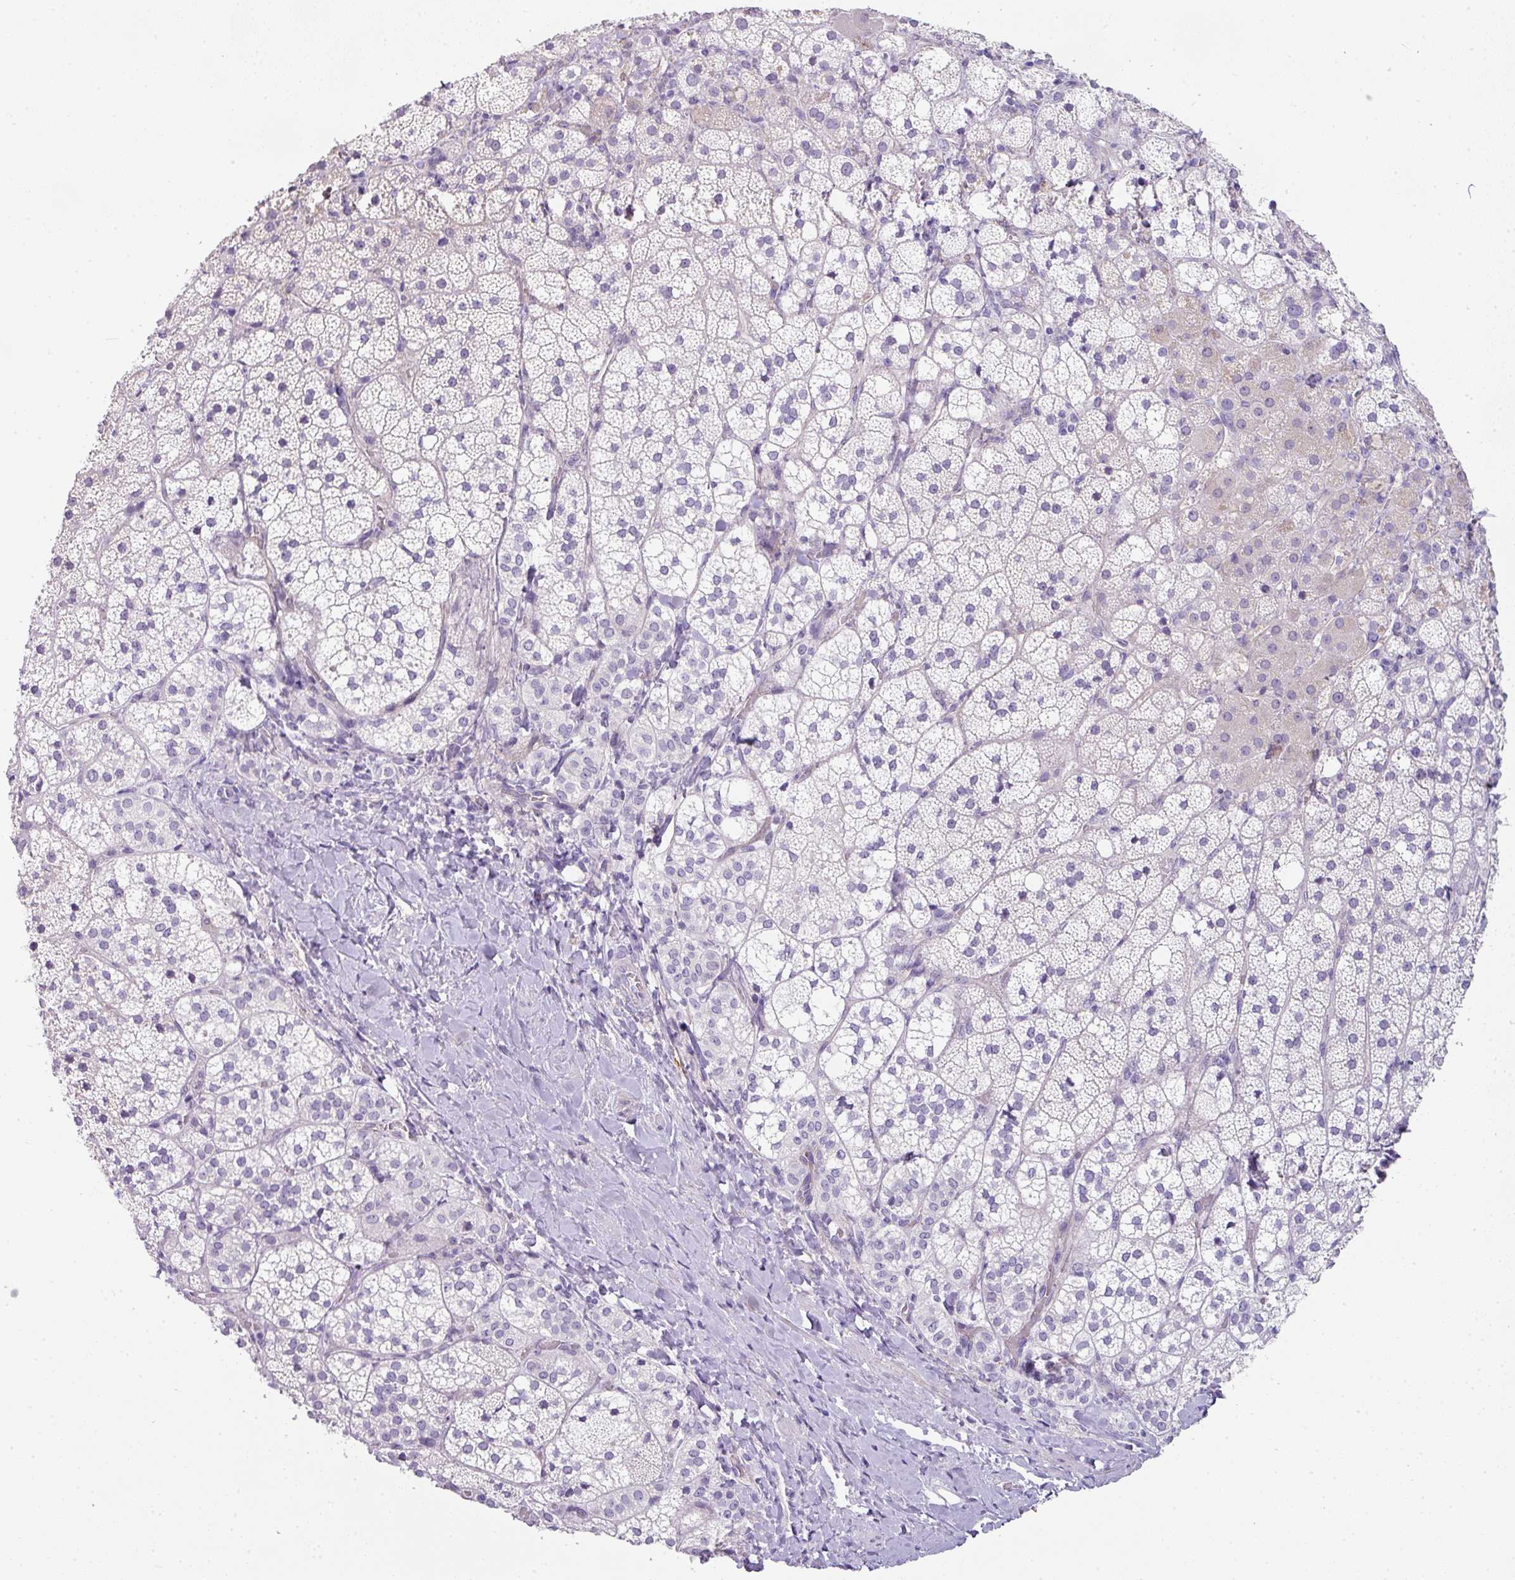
{"staining": {"intensity": "negative", "quantity": "none", "location": "none"}, "tissue": "adrenal gland", "cell_type": "Glandular cells", "image_type": "normal", "snomed": [{"axis": "morphology", "description": "Normal tissue, NOS"}, {"axis": "topography", "description": "Adrenal gland"}], "caption": "This is a histopathology image of immunohistochemistry (IHC) staining of unremarkable adrenal gland, which shows no positivity in glandular cells. (Stains: DAB (3,3'-diaminobenzidine) immunohistochemistry with hematoxylin counter stain, Microscopy: brightfield microscopy at high magnification).", "gene": "OR52N1", "patient": {"sex": "male", "age": 53}}